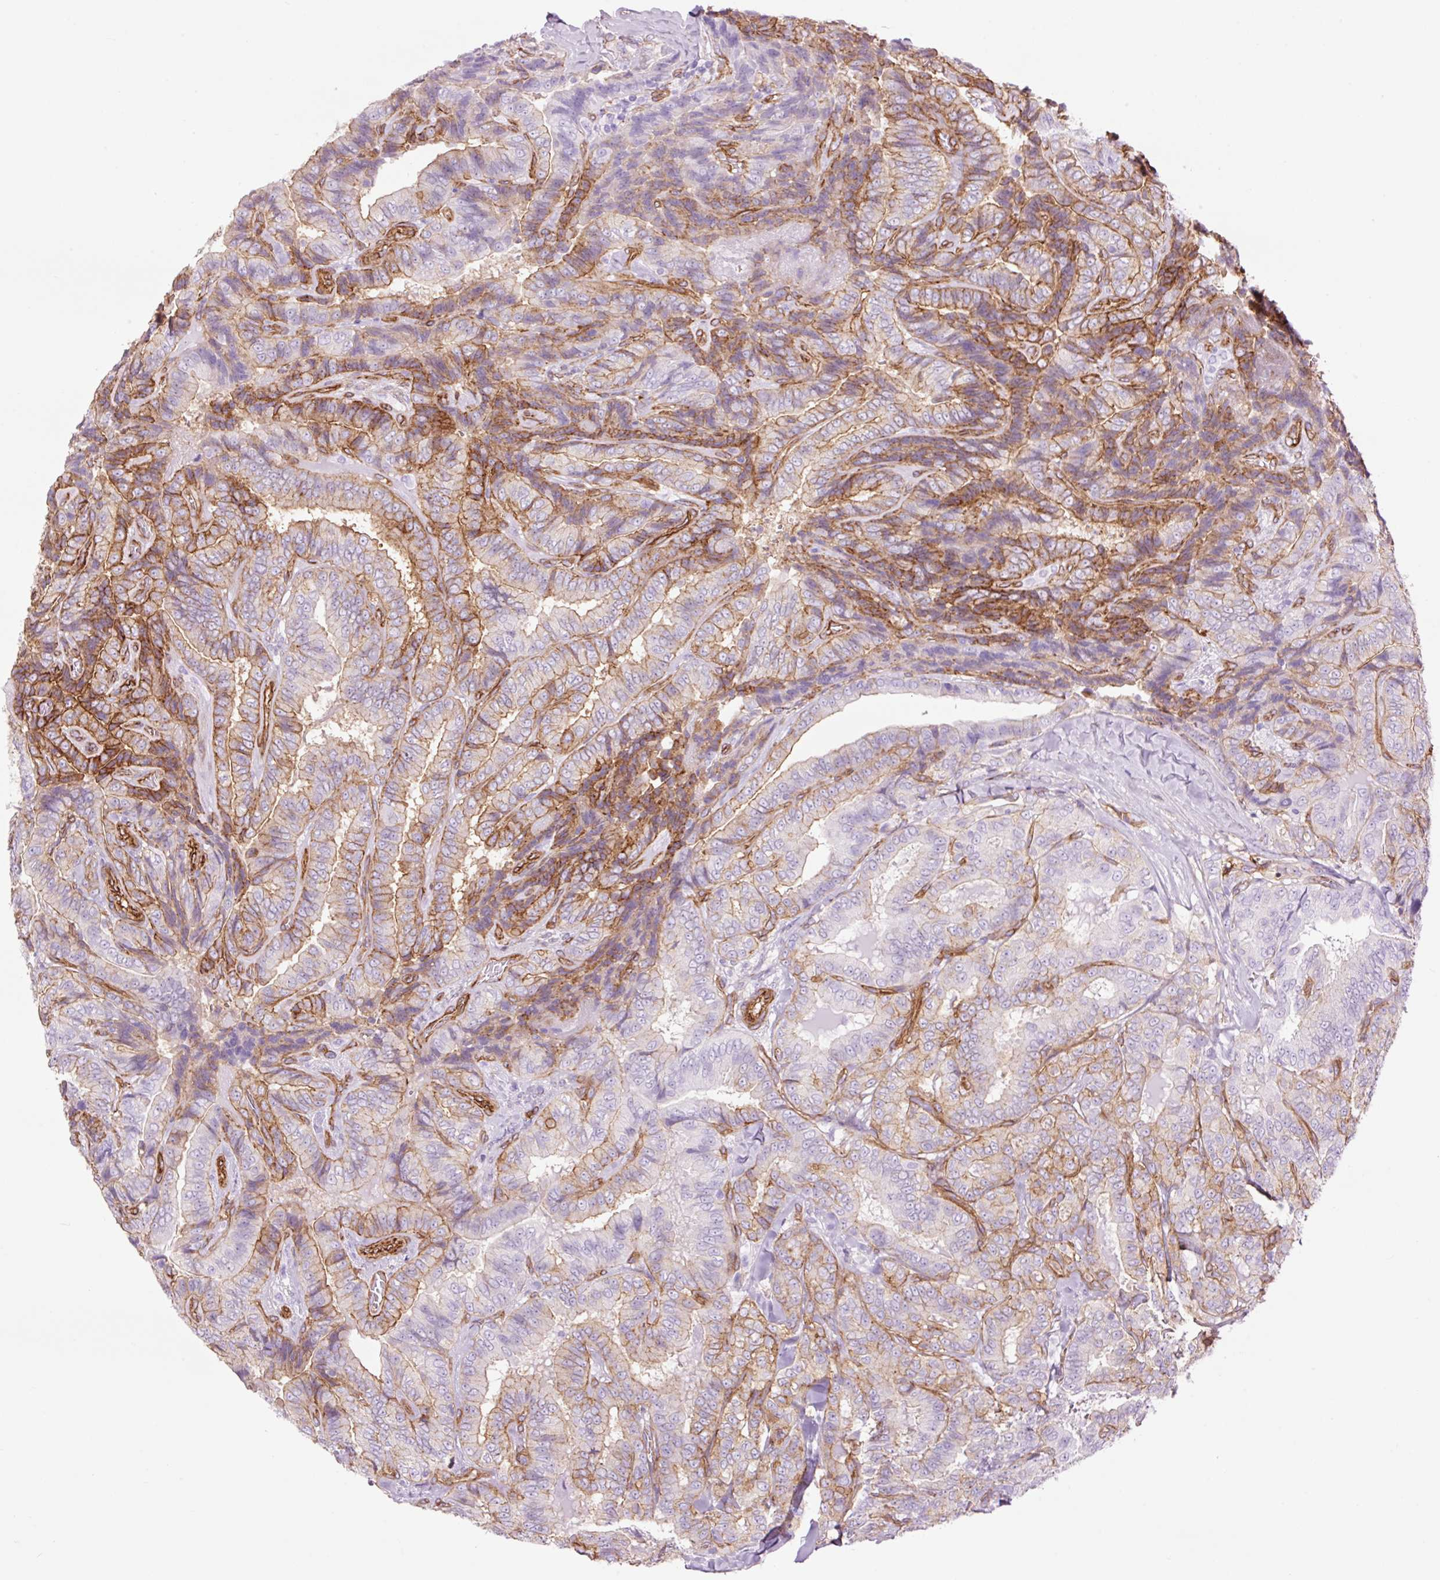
{"staining": {"intensity": "moderate", "quantity": "25%-75%", "location": "cytoplasmic/membranous"}, "tissue": "thyroid cancer", "cell_type": "Tumor cells", "image_type": "cancer", "snomed": [{"axis": "morphology", "description": "Papillary adenocarcinoma, NOS"}, {"axis": "topography", "description": "Thyroid gland"}], "caption": "This image shows IHC staining of human thyroid cancer, with medium moderate cytoplasmic/membranous staining in about 25%-75% of tumor cells.", "gene": "CAV1", "patient": {"sex": "male", "age": 61}}